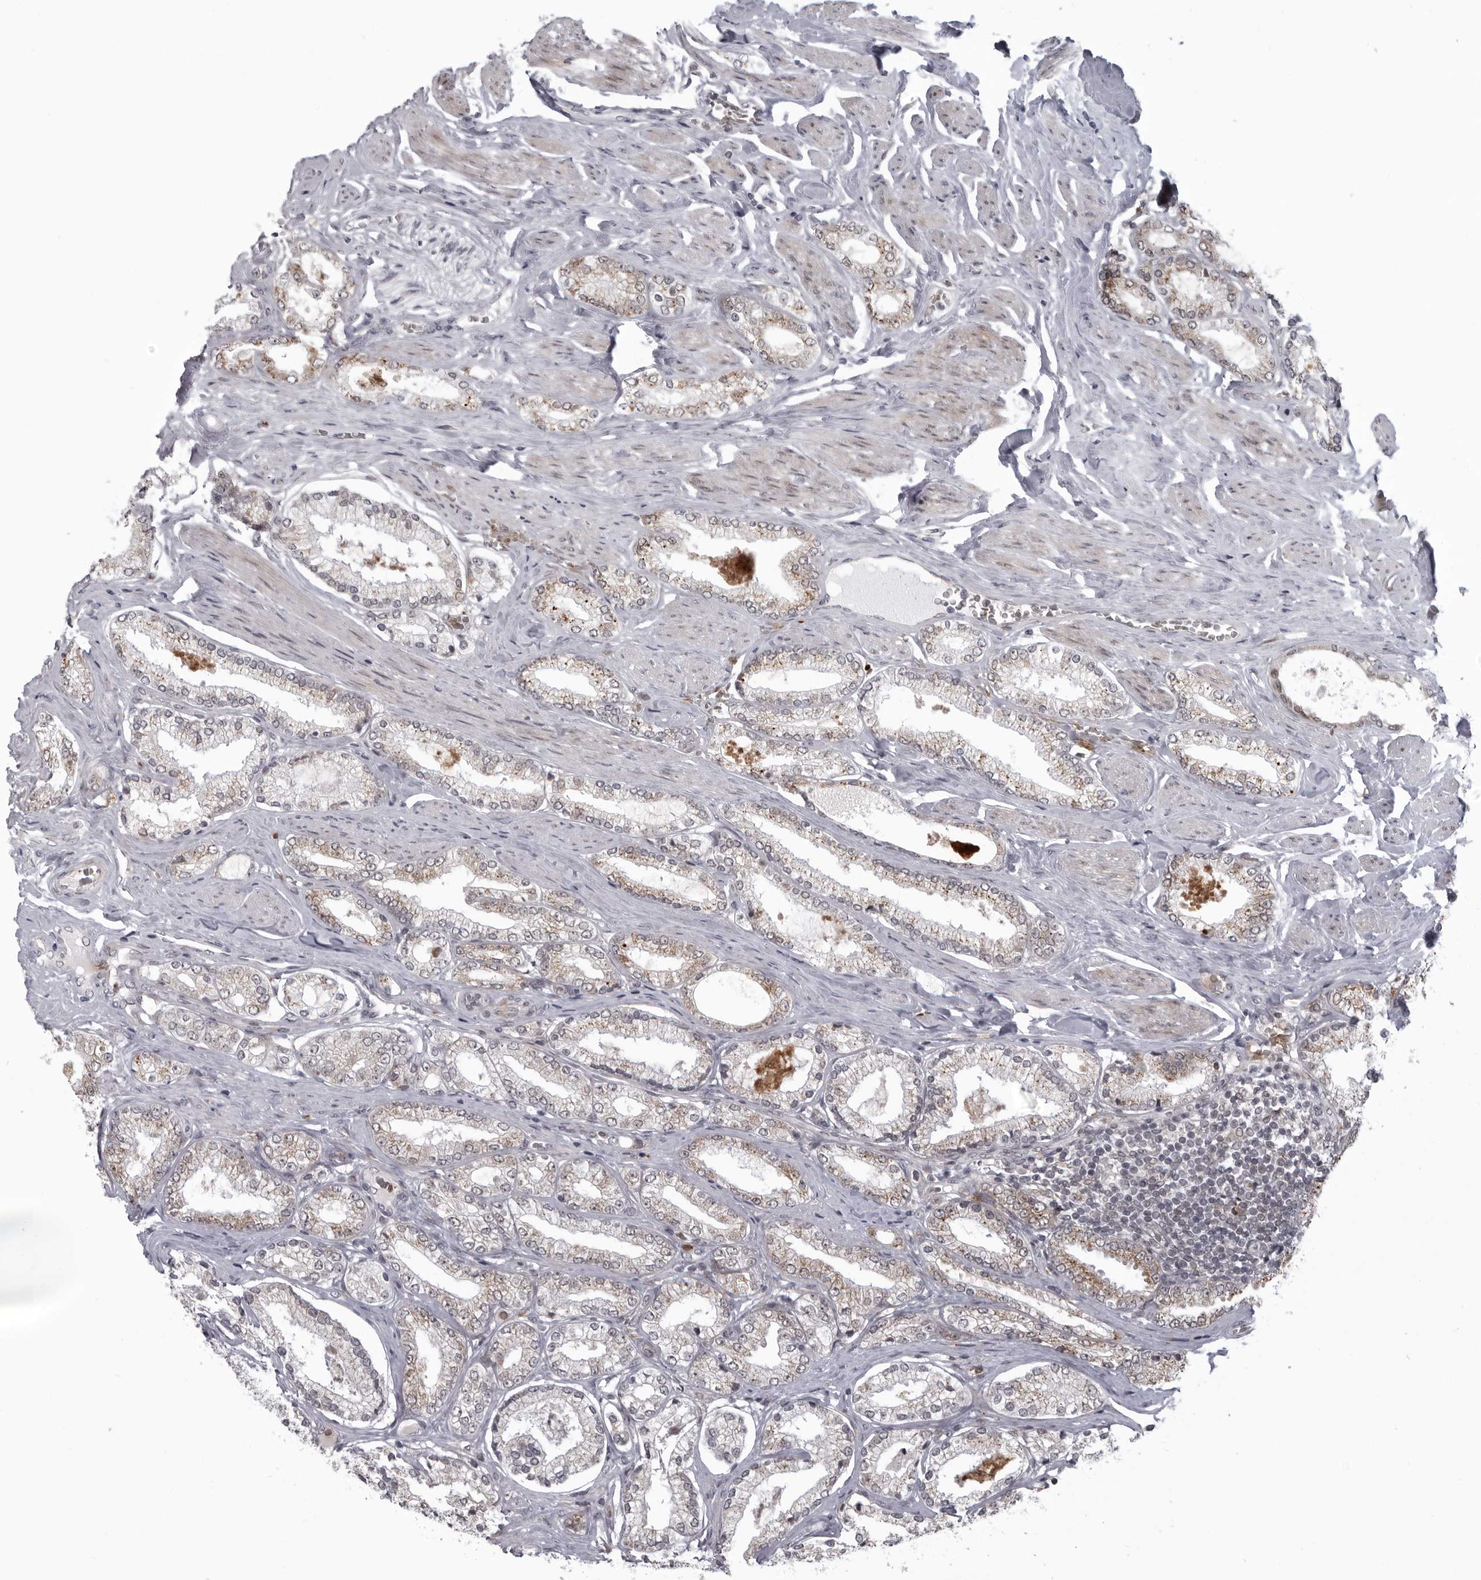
{"staining": {"intensity": "weak", "quantity": "25%-75%", "location": "cytoplasmic/membranous"}, "tissue": "prostate cancer", "cell_type": "Tumor cells", "image_type": "cancer", "snomed": [{"axis": "morphology", "description": "Adenocarcinoma, Low grade"}, {"axis": "topography", "description": "Prostate"}], "caption": "A micrograph of human prostate cancer stained for a protein exhibits weak cytoplasmic/membranous brown staining in tumor cells.", "gene": "THOP1", "patient": {"sex": "male", "age": 71}}